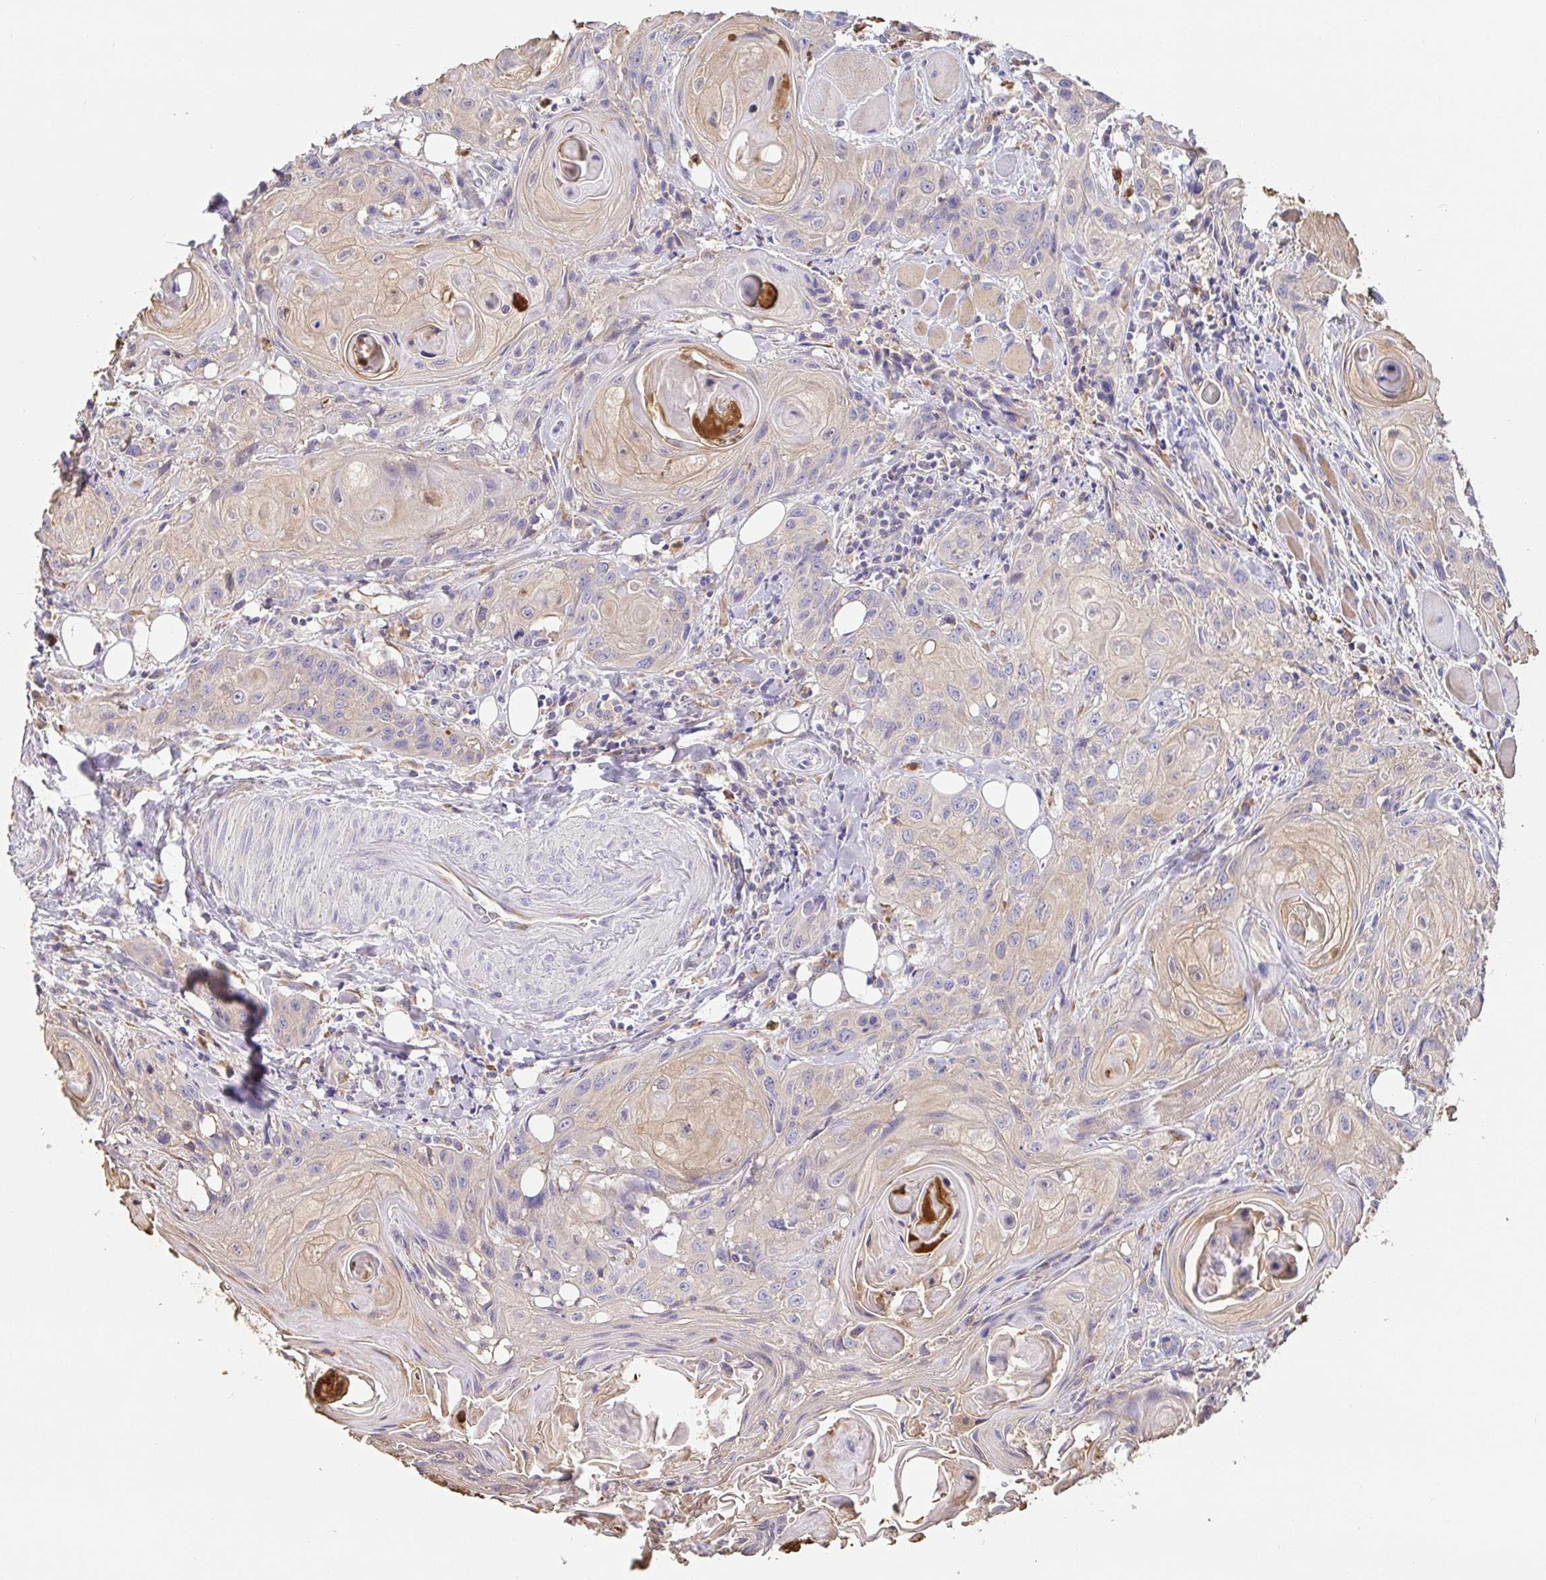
{"staining": {"intensity": "weak", "quantity": ">75%", "location": "cytoplasmic/membranous"}, "tissue": "head and neck cancer", "cell_type": "Tumor cells", "image_type": "cancer", "snomed": [{"axis": "morphology", "description": "Squamous cell carcinoma, NOS"}, {"axis": "topography", "description": "Oral tissue"}, {"axis": "topography", "description": "Head-Neck"}], "caption": "Immunohistochemical staining of head and neck cancer shows weak cytoplasmic/membranous protein staining in approximately >75% of tumor cells. (Brightfield microscopy of DAB IHC at high magnification).", "gene": "PDPK1", "patient": {"sex": "male", "age": 58}}